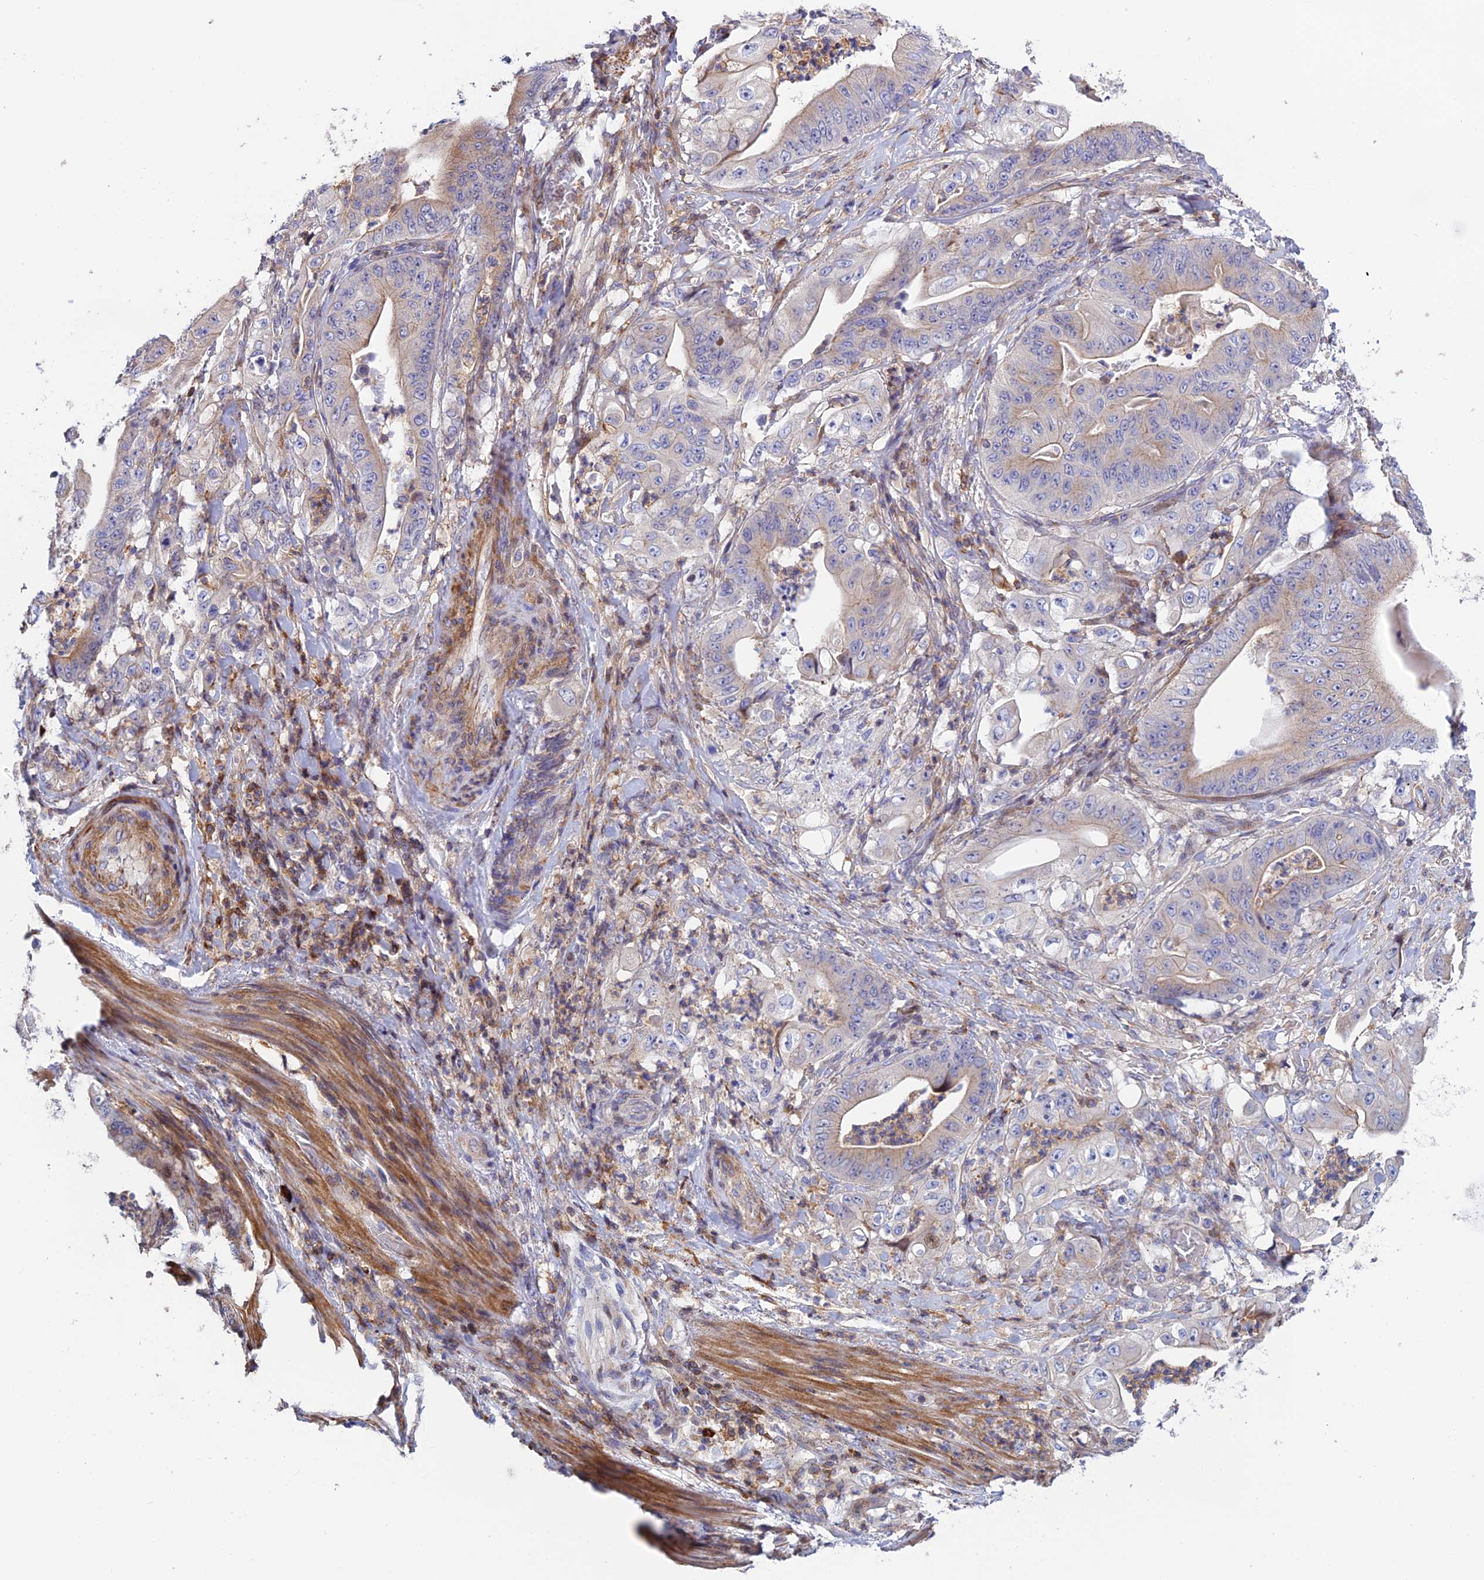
{"staining": {"intensity": "weak", "quantity": "25%-75%", "location": "cytoplasmic/membranous"}, "tissue": "stomach cancer", "cell_type": "Tumor cells", "image_type": "cancer", "snomed": [{"axis": "morphology", "description": "Adenocarcinoma, NOS"}, {"axis": "topography", "description": "Stomach"}], "caption": "DAB immunohistochemical staining of human stomach cancer reveals weak cytoplasmic/membranous protein staining in about 25%-75% of tumor cells.", "gene": "PRIM1", "patient": {"sex": "female", "age": 73}}